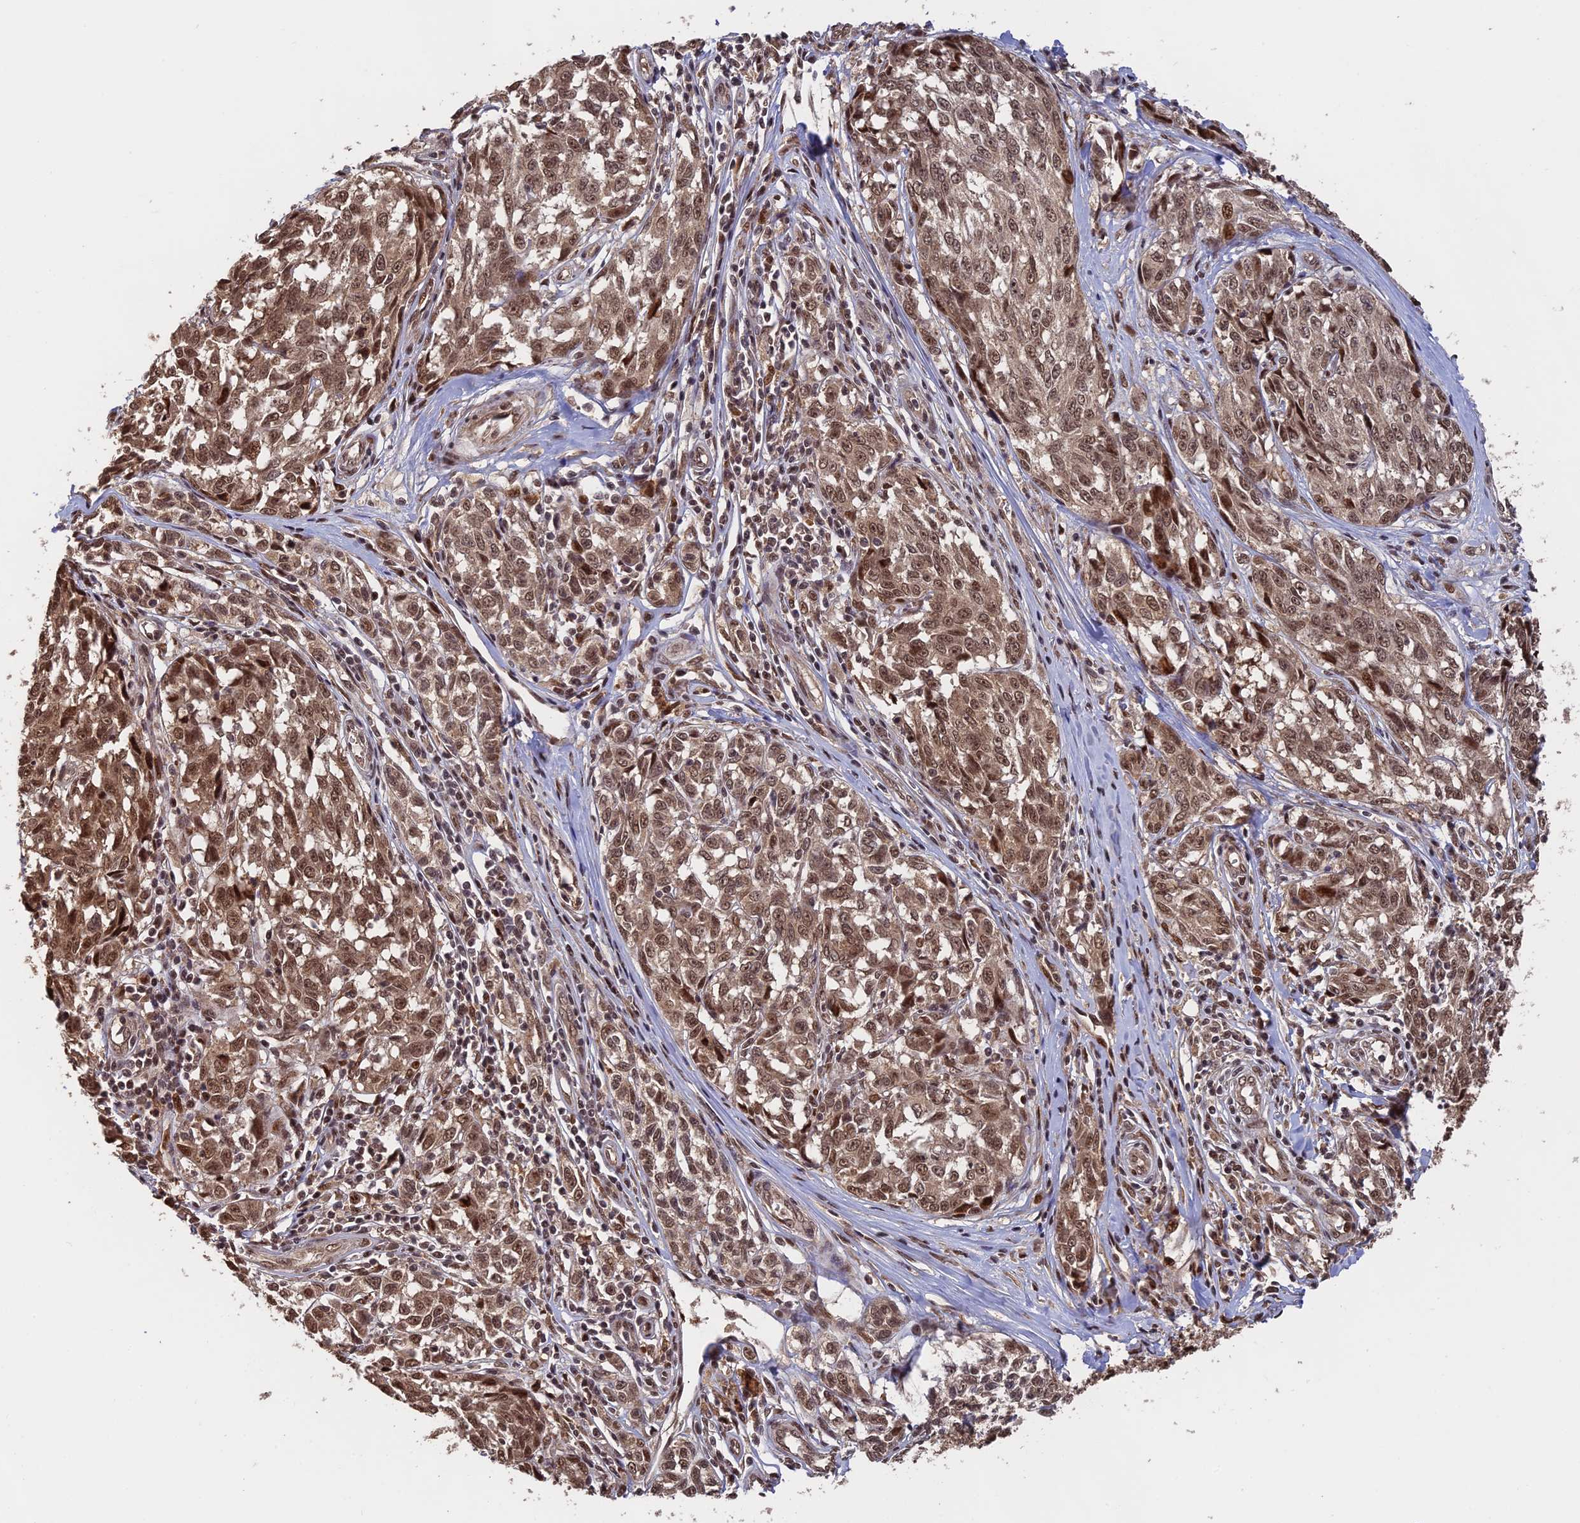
{"staining": {"intensity": "moderate", "quantity": ">75%", "location": "cytoplasmic/membranous,nuclear"}, "tissue": "melanoma", "cell_type": "Tumor cells", "image_type": "cancer", "snomed": [{"axis": "morphology", "description": "Malignant melanoma, NOS"}, {"axis": "topography", "description": "Skin"}], "caption": "Tumor cells demonstrate moderate cytoplasmic/membranous and nuclear positivity in about >75% of cells in melanoma. (Stains: DAB in brown, nuclei in blue, Microscopy: brightfield microscopy at high magnification).", "gene": "OSBPL1A", "patient": {"sex": "female", "age": 64}}